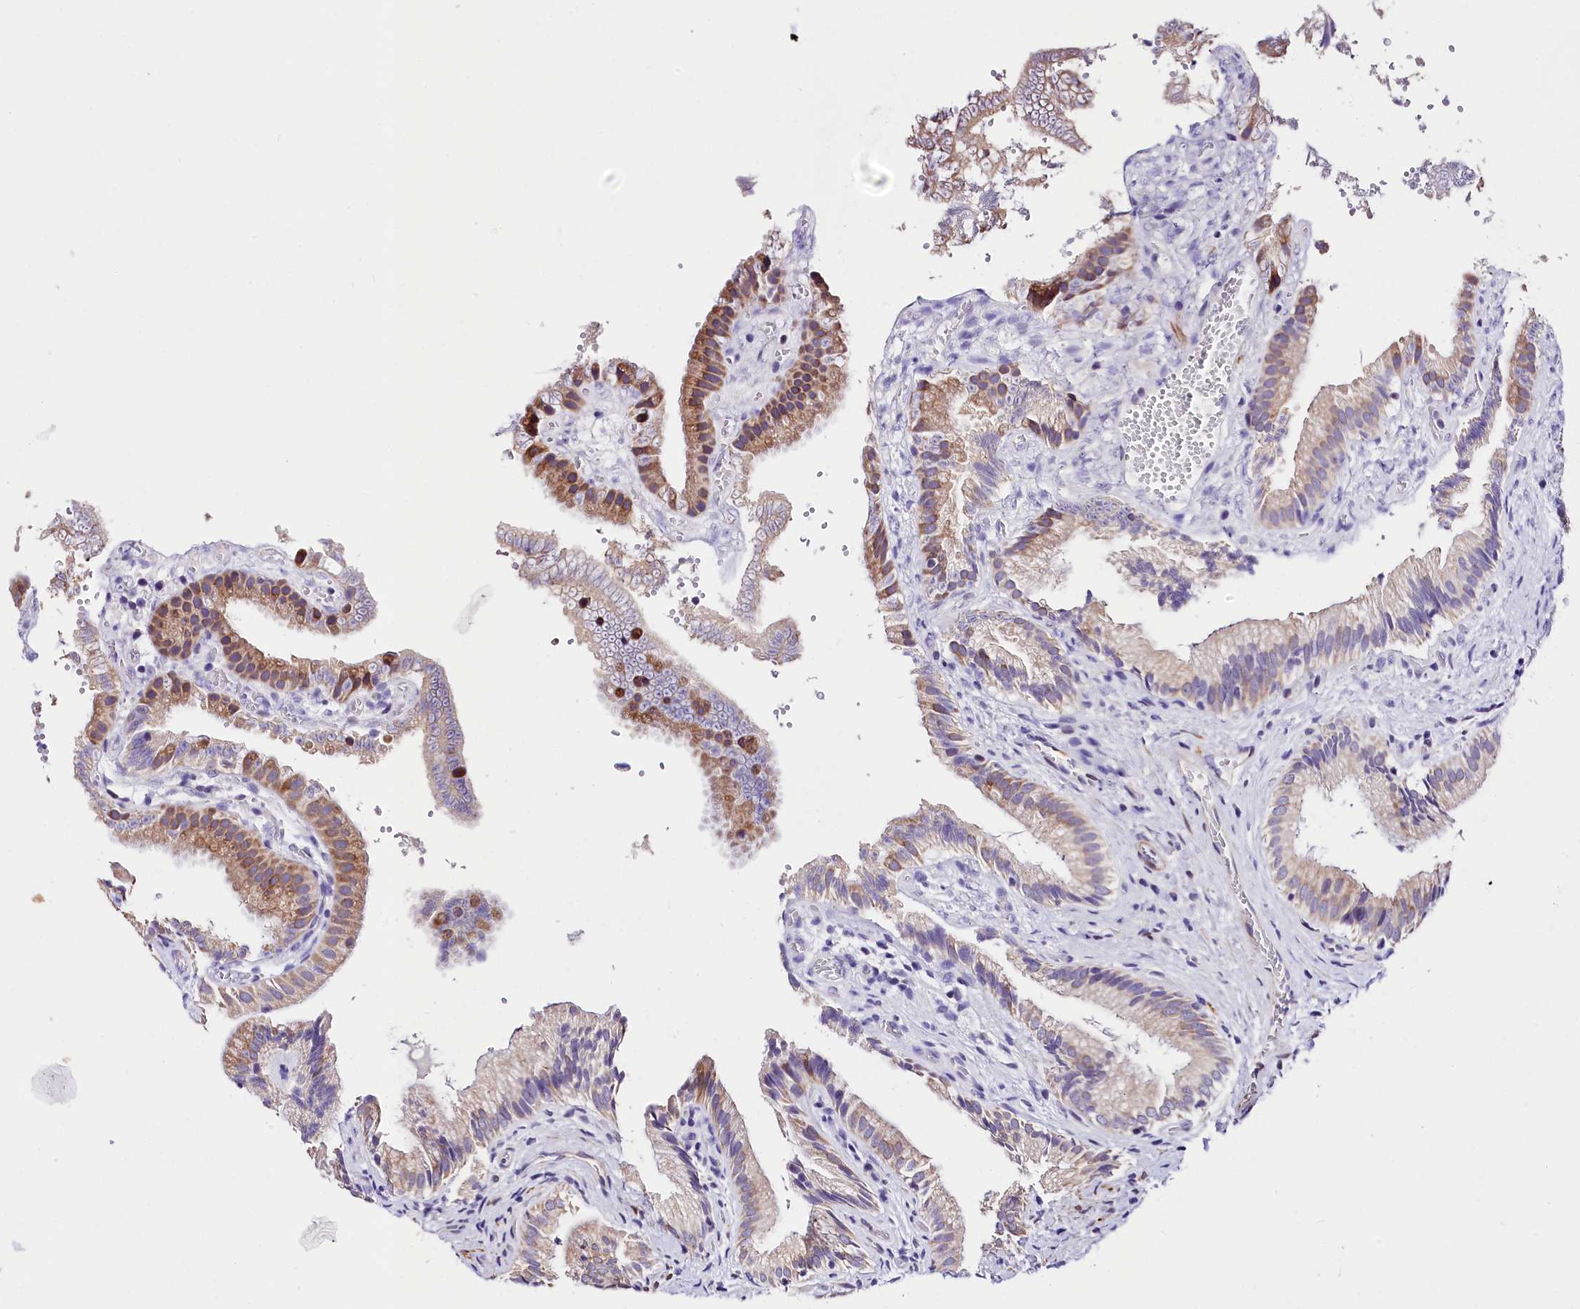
{"staining": {"intensity": "moderate", "quantity": "25%-75%", "location": "cytoplasmic/membranous"}, "tissue": "gallbladder", "cell_type": "Glandular cells", "image_type": "normal", "snomed": [{"axis": "morphology", "description": "Normal tissue, NOS"}, {"axis": "topography", "description": "Gallbladder"}], "caption": "This is an image of immunohistochemistry staining of unremarkable gallbladder, which shows moderate staining in the cytoplasmic/membranous of glandular cells.", "gene": "ITGA1", "patient": {"sex": "female", "age": 30}}